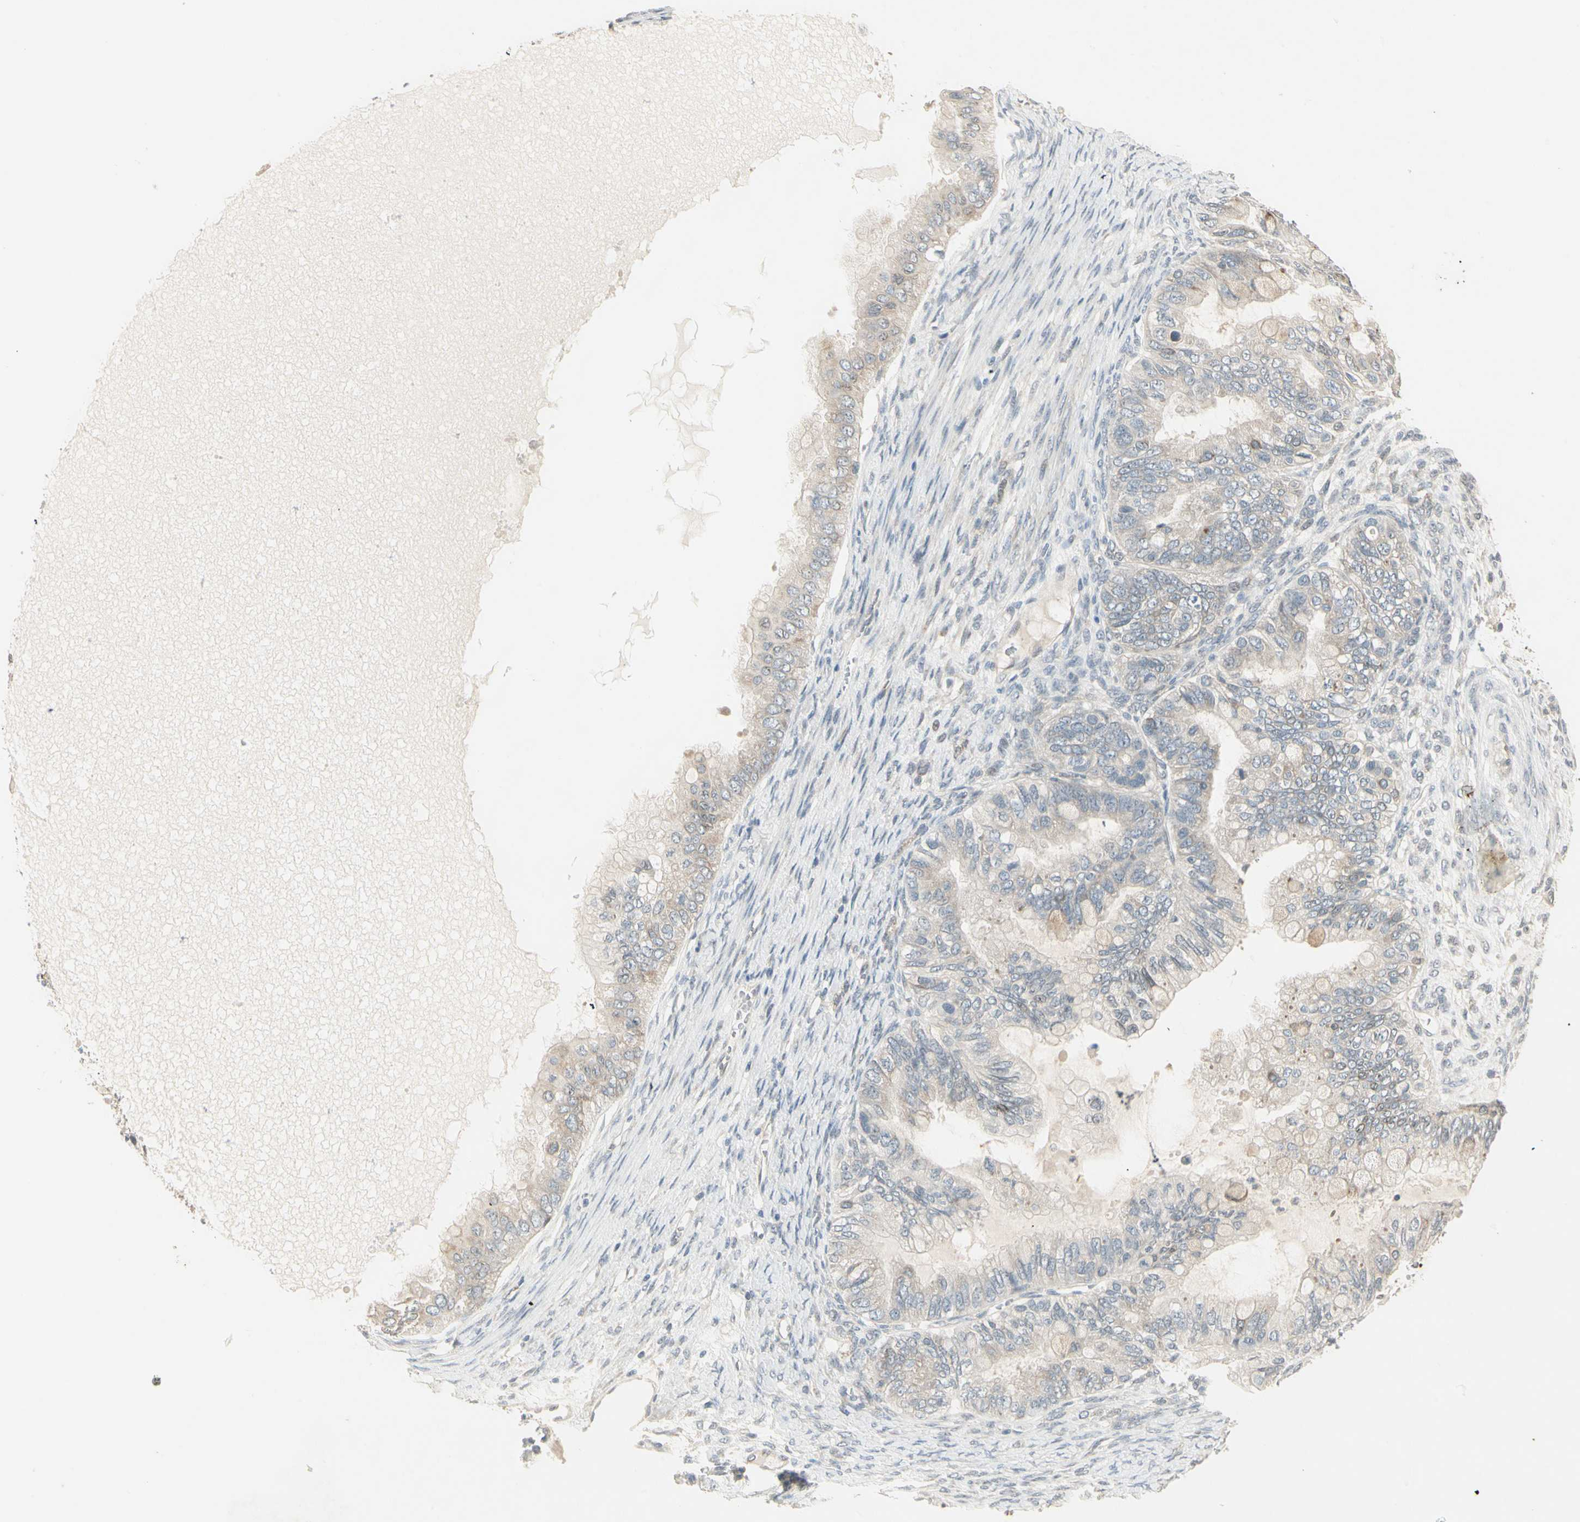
{"staining": {"intensity": "moderate", "quantity": "25%-75%", "location": "cytoplasmic/membranous"}, "tissue": "ovarian cancer", "cell_type": "Tumor cells", "image_type": "cancer", "snomed": [{"axis": "morphology", "description": "Cystadenocarcinoma, mucinous, NOS"}, {"axis": "topography", "description": "Ovary"}], "caption": "Ovarian cancer stained with a brown dye demonstrates moderate cytoplasmic/membranous positive positivity in approximately 25%-75% of tumor cells.", "gene": "ZFP36", "patient": {"sex": "female", "age": 80}}